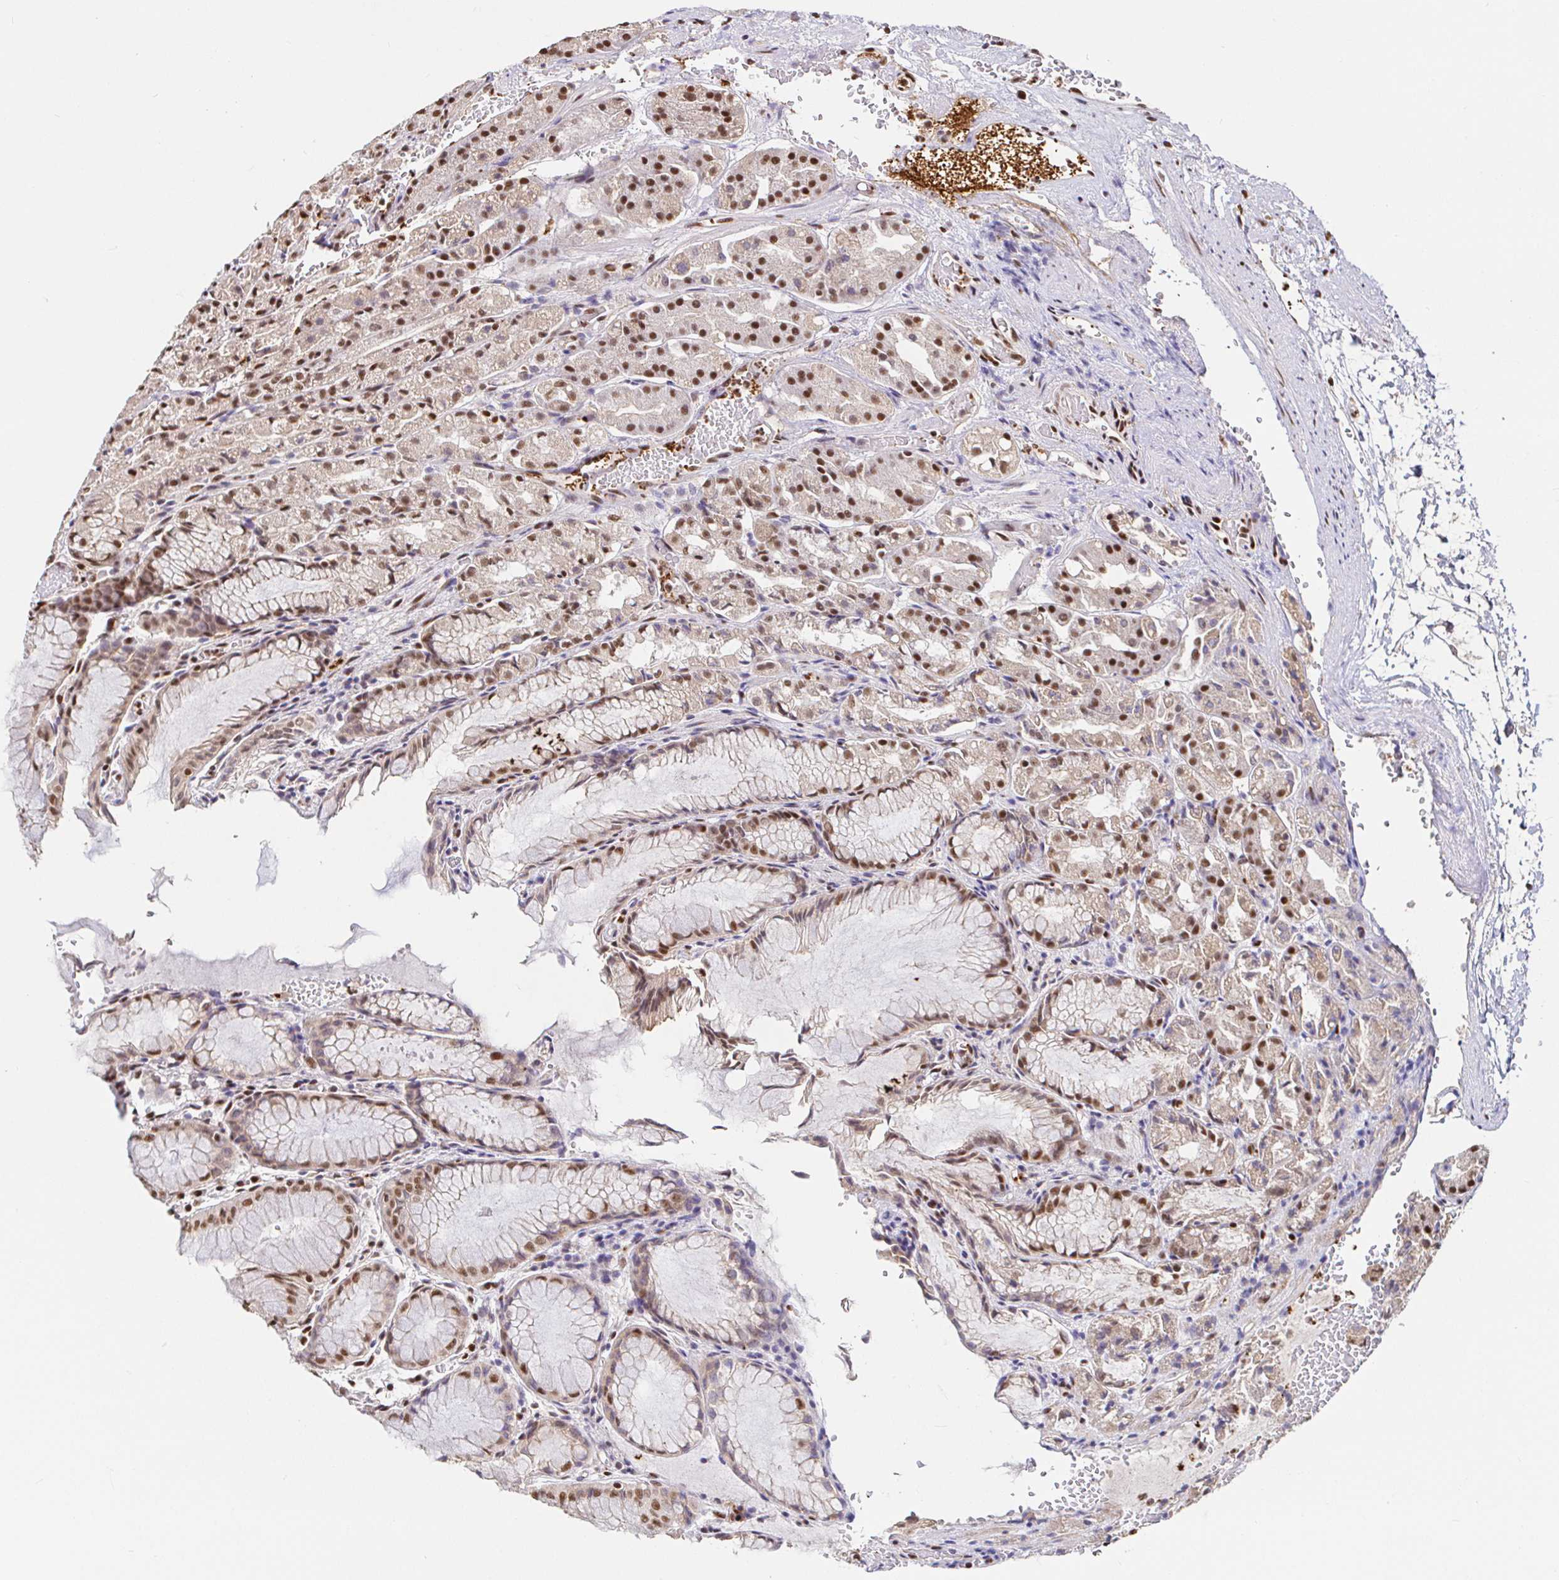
{"staining": {"intensity": "moderate", "quantity": ">75%", "location": "nuclear"}, "tissue": "stomach", "cell_type": "Glandular cells", "image_type": "normal", "snomed": [{"axis": "morphology", "description": "Normal tissue, NOS"}, {"axis": "topography", "description": "Stomach"}], "caption": "A brown stain shows moderate nuclear expression of a protein in glandular cells of benign stomach.", "gene": "SP3", "patient": {"sex": "female", "age": 57}}